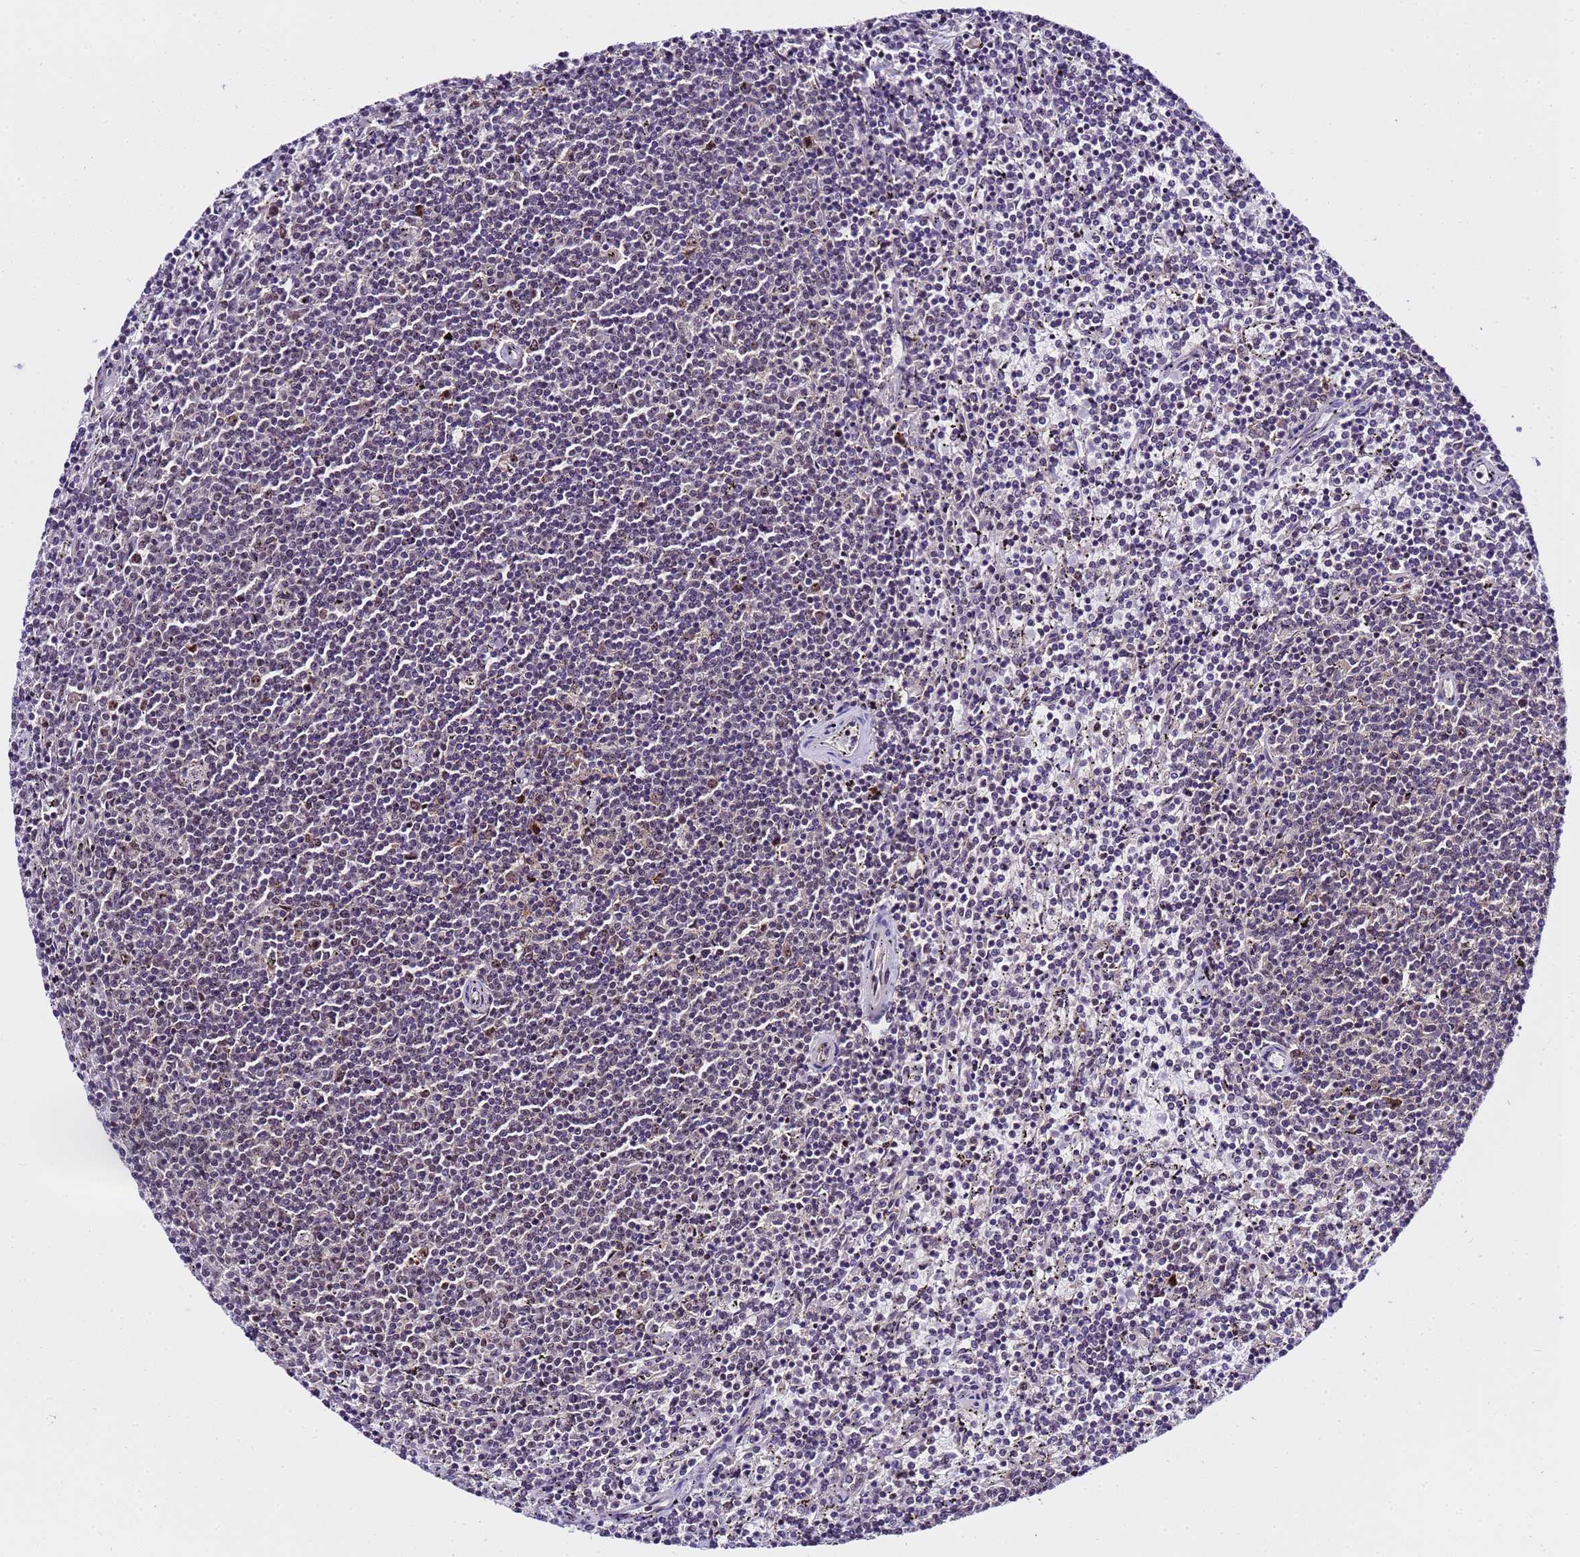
{"staining": {"intensity": "negative", "quantity": "none", "location": "none"}, "tissue": "lymphoma", "cell_type": "Tumor cells", "image_type": "cancer", "snomed": [{"axis": "morphology", "description": "Malignant lymphoma, non-Hodgkin's type, Low grade"}, {"axis": "topography", "description": "Spleen"}], "caption": "Immunohistochemical staining of human lymphoma shows no significant expression in tumor cells. (Brightfield microscopy of DAB immunohistochemistry at high magnification).", "gene": "SLX4IP", "patient": {"sex": "female", "age": 50}}